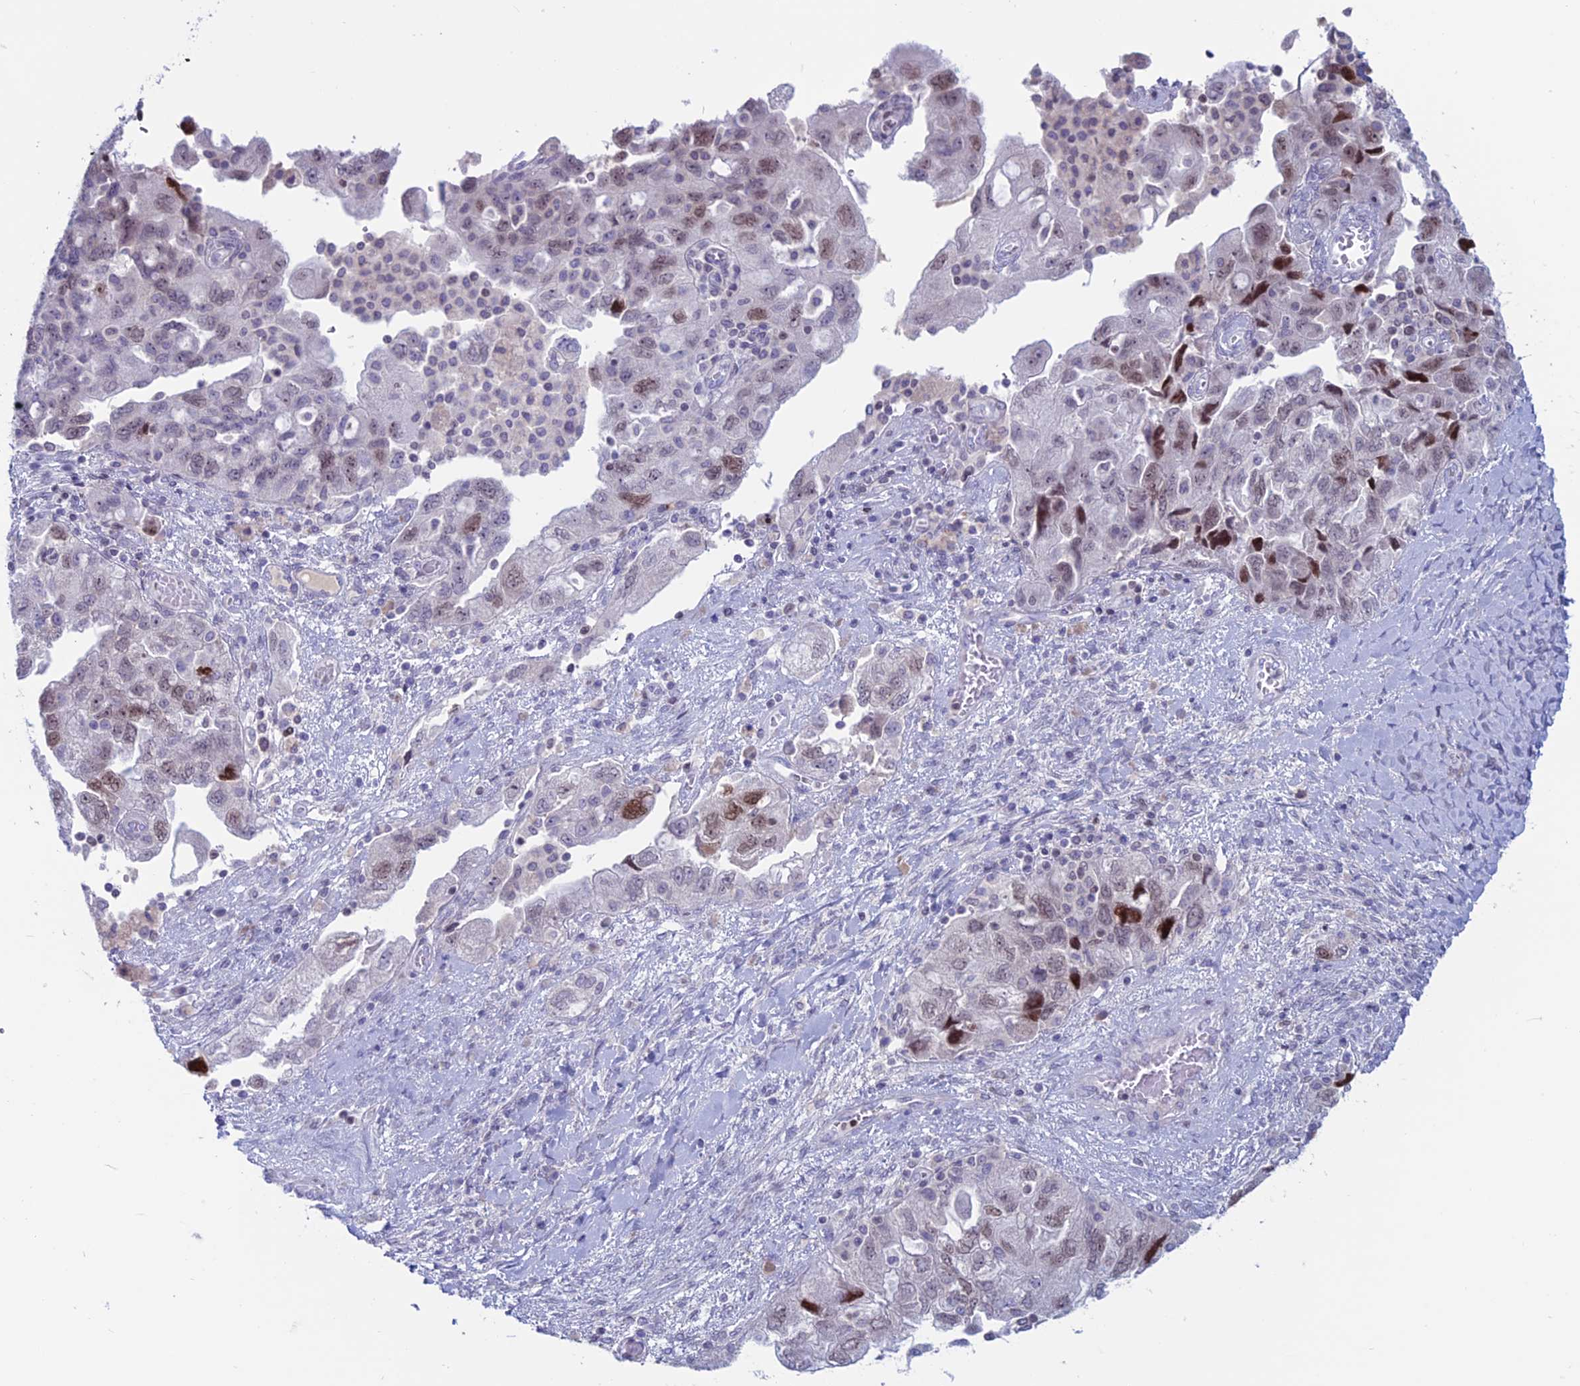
{"staining": {"intensity": "moderate", "quantity": "<25%", "location": "nuclear"}, "tissue": "ovarian cancer", "cell_type": "Tumor cells", "image_type": "cancer", "snomed": [{"axis": "morphology", "description": "Carcinoma, NOS"}, {"axis": "morphology", "description": "Cystadenocarcinoma, serous, NOS"}, {"axis": "topography", "description": "Ovary"}], "caption": "Immunohistochemical staining of ovarian cancer exhibits moderate nuclear protein positivity in approximately <25% of tumor cells. (DAB = brown stain, brightfield microscopy at high magnification).", "gene": "CERS6", "patient": {"sex": "female", "age": 69}}